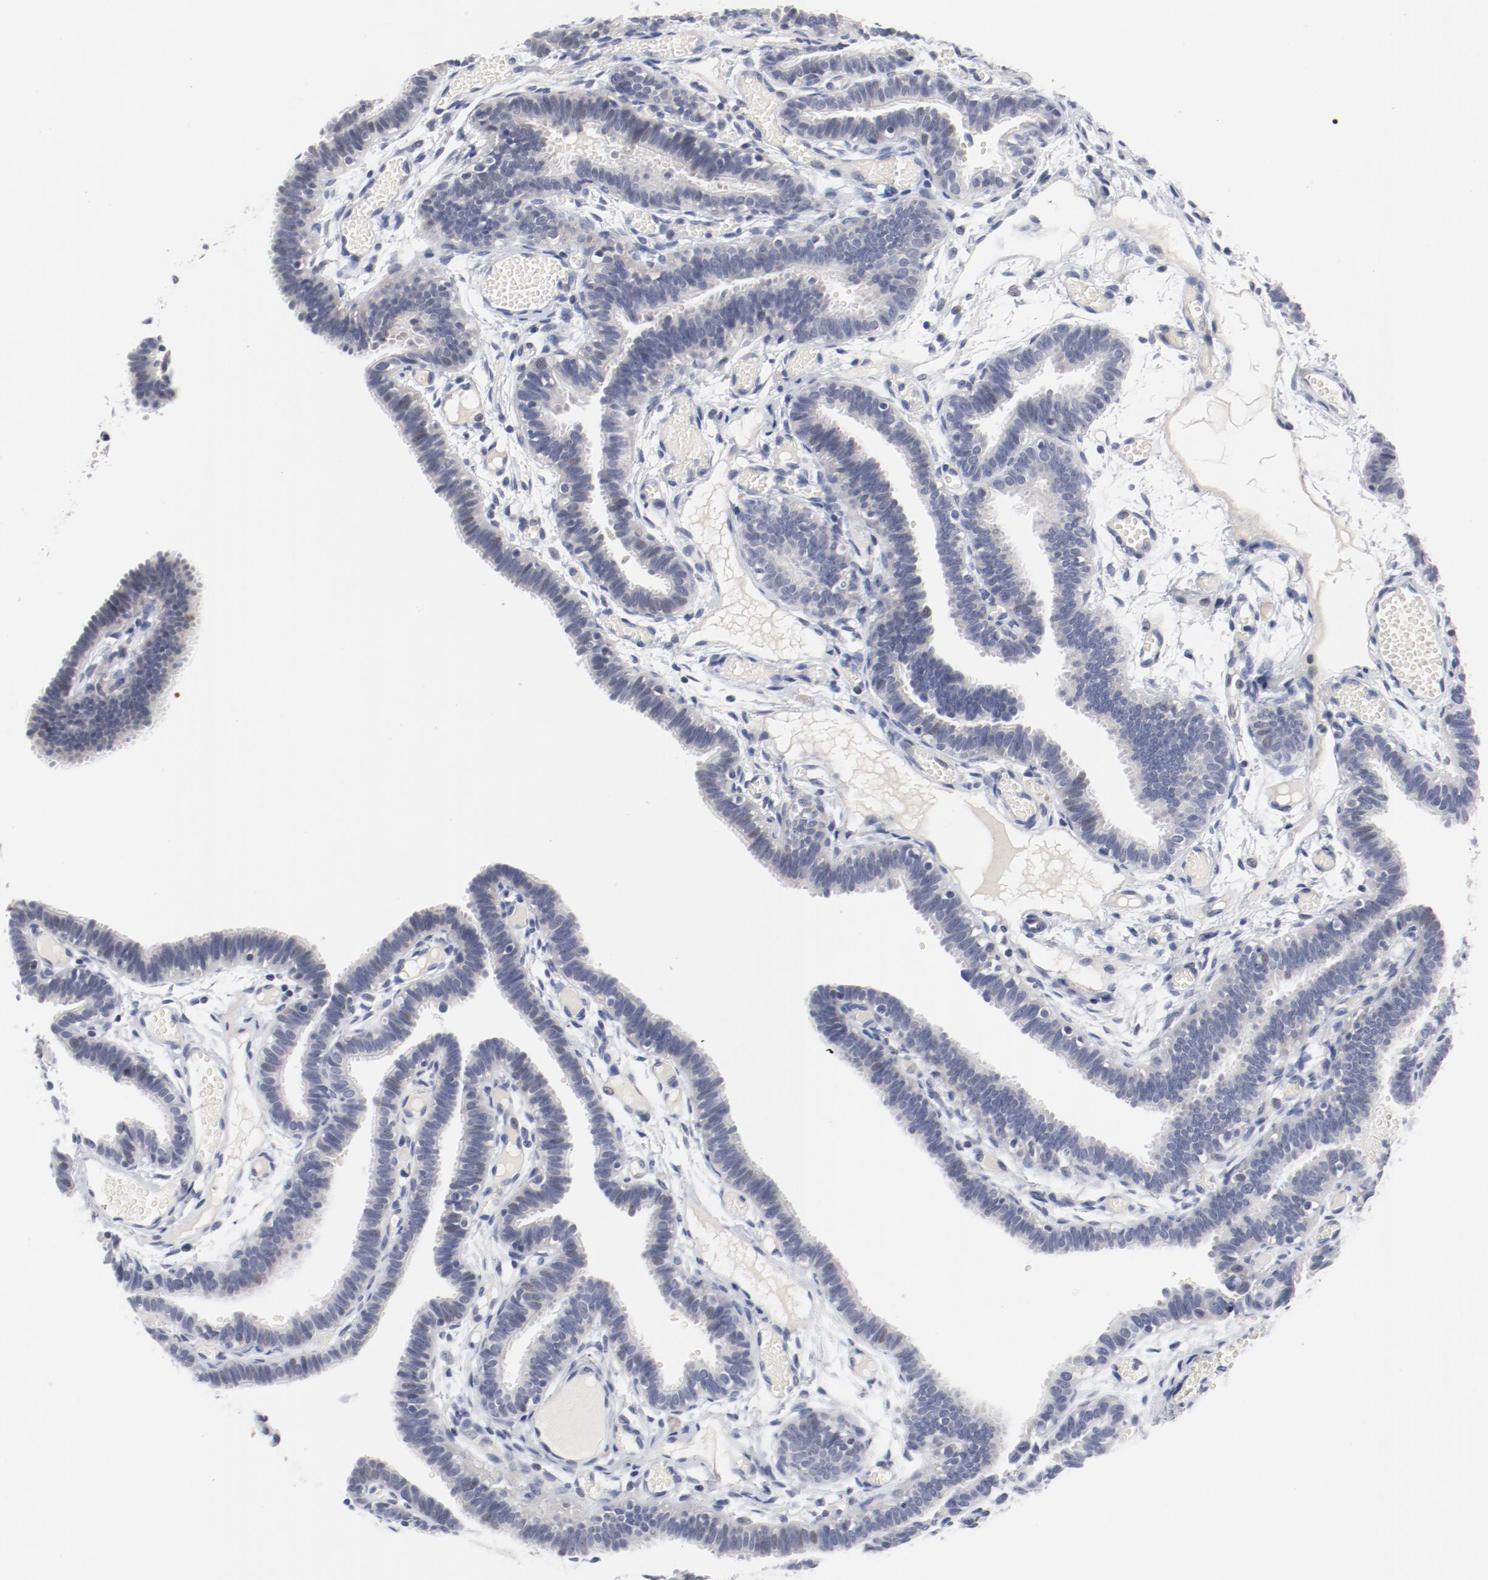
{"staining": {"intensity": "negative", "quantity": "none", "location": "none"}, "tissue": "fallopian tube", "cell_type": "Glandular cells", "image_type": "normal", "snomed": [{"axis": "morphology", "description": "Normal tissue, NOS"}, {"axis": "topography", "description": "Fallopian tube"}], "caption": "DAB immunohistochemical staining of normal human fallopian tube shows no significant positivity in glandular cells. (DAB (3,3'-diaminobenzidine) immunohistochemistry (IHC), high magnification).", "gene": "KCNK13", "patient": {"sex": "female", "age": 29}}